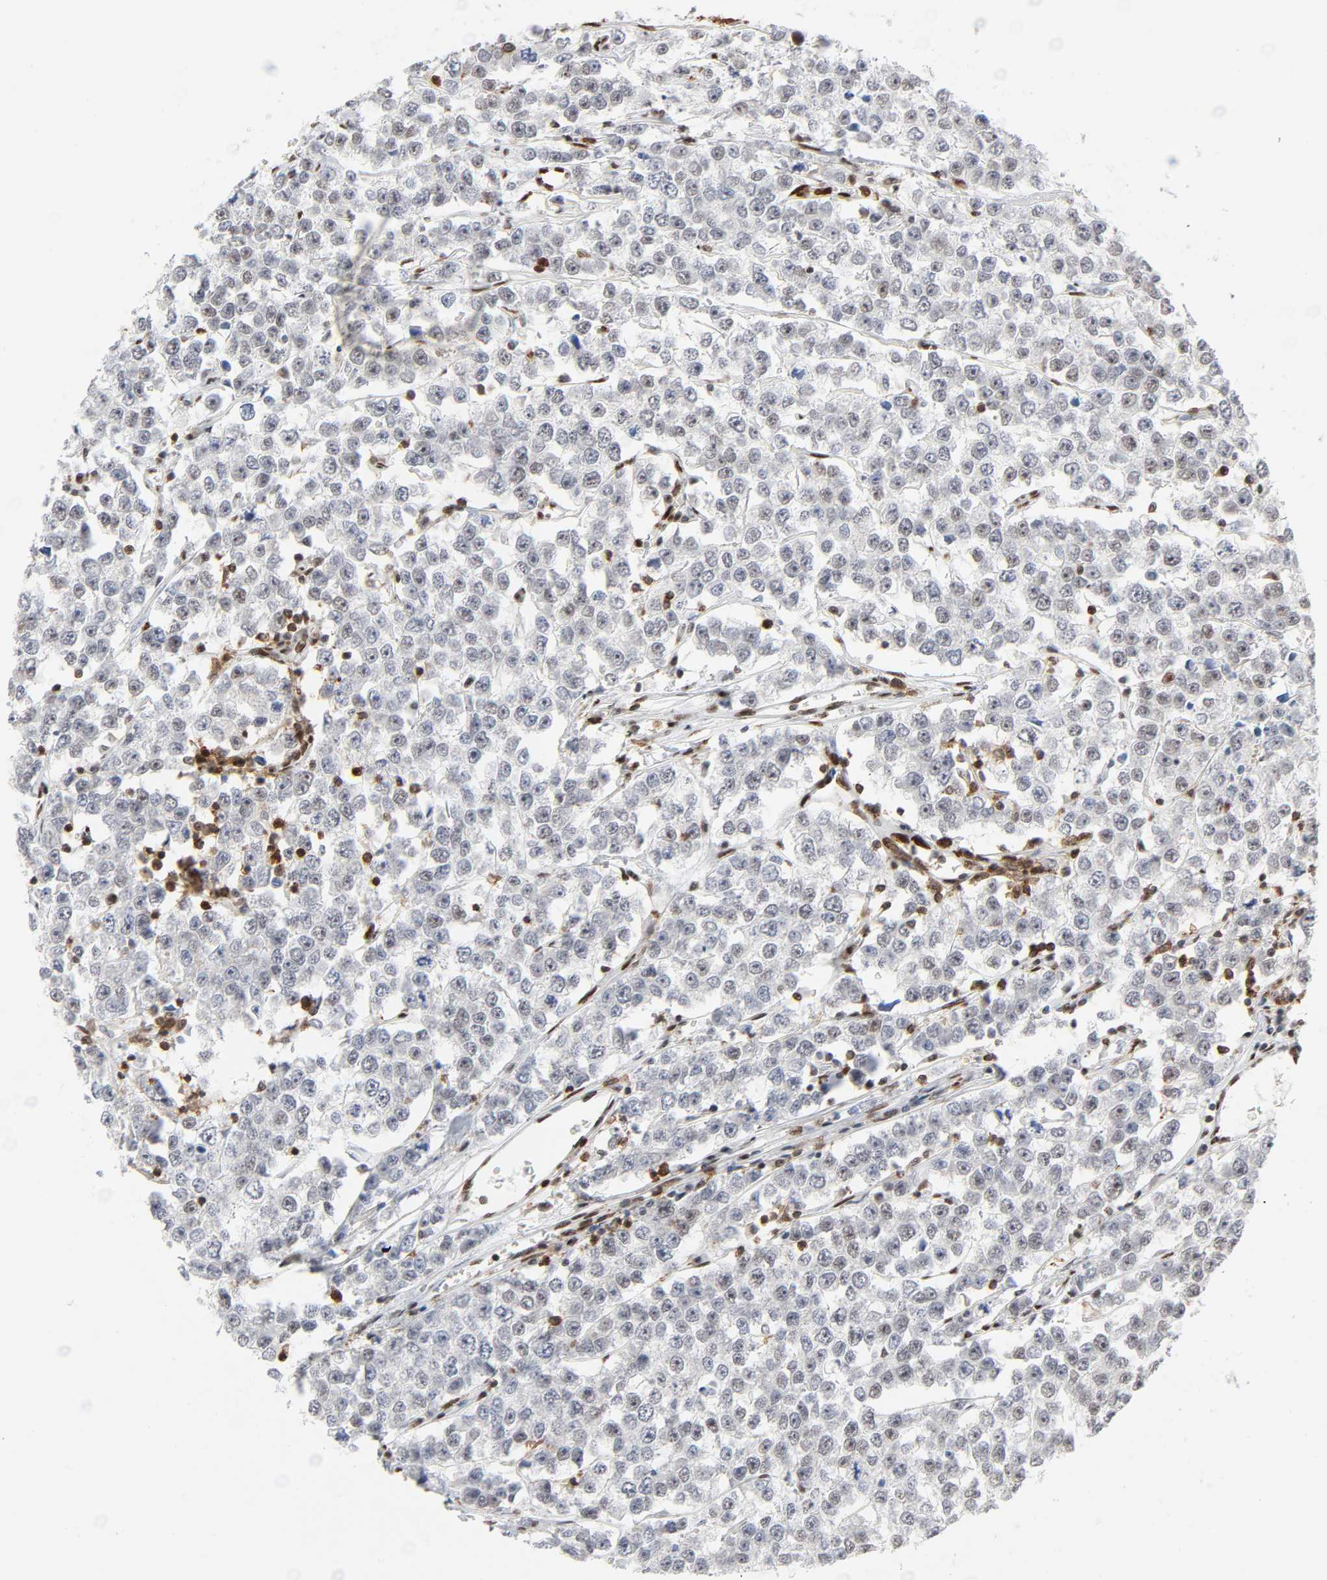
{"staining": {"intensity": "weak", "quantity": "<25%", "location": "nuclear"}, "tissue": "testis cancer", "cell_type": "Tumor cells", "image_type": "cancer", "snomed": [{"axis": "morphology", "description": "Seminoma, NOS"}, {"axis": "morphology", "description": "Carcinoma, Embryonal, NOS"}, {"axis": "topography", "description": "Testis"}], "caption": "Human testis seminoma stained for a protein using IHC shows no expression in tumor cells.", "gene": "WAS", "patient": {"sex": "male", "age": 52}}